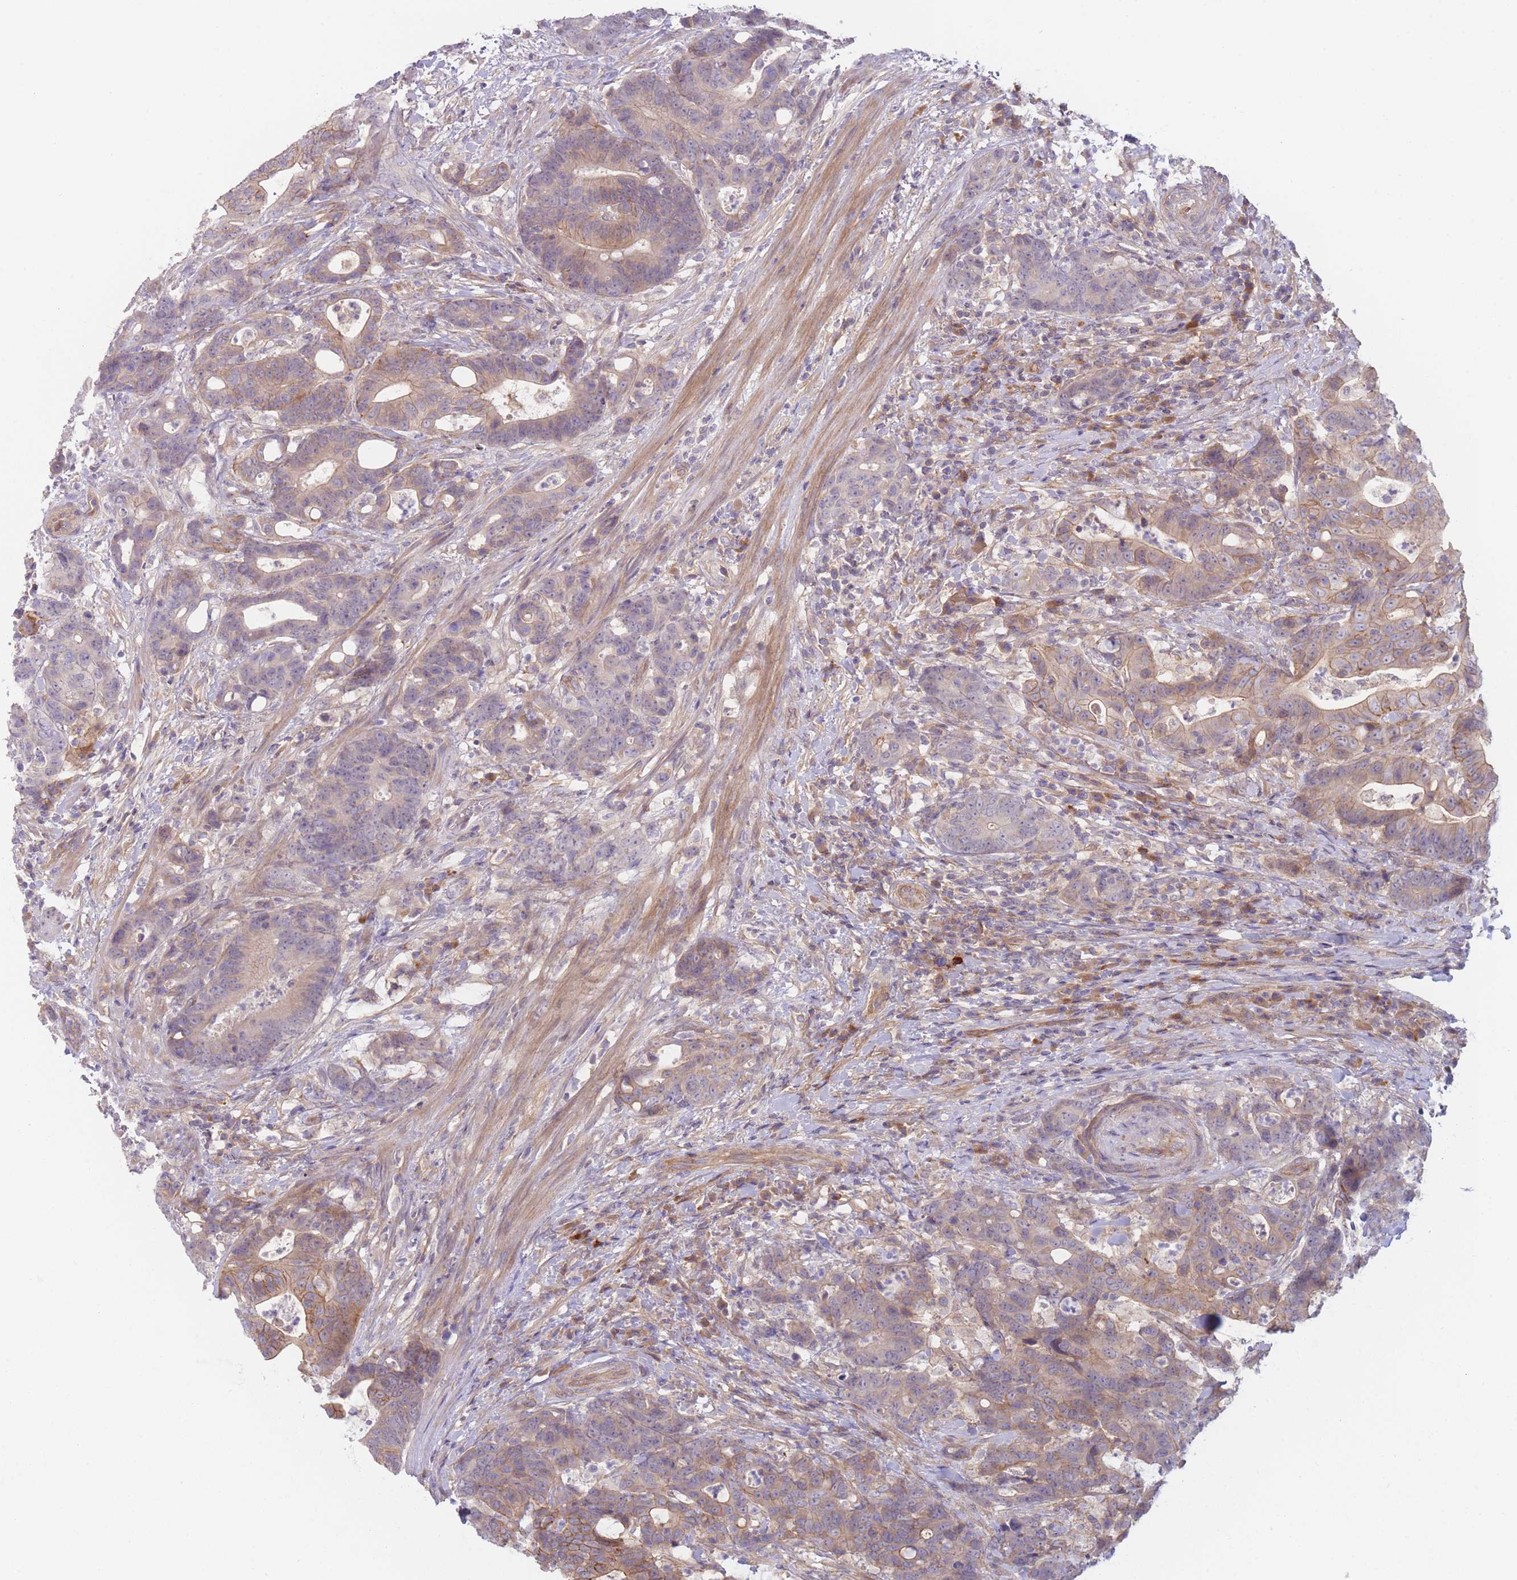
{"staining": {"intensity": "moderate", "quantity": "25%-75%", "location": "cytoplasmic/membranous"}, "tissue": "colorectal cancer", "cell_type": "Tumor cells", "image_type": "cancer", "snomed": [{"axis": "morphology", "description": "Adenocarcinoma, NOS"}, {"axis": "topography", "description": "Colon"}], "caption": "Moderate cytoplasmic/membranous protein staining is seen in about 25%-75% of tumor cells in colorectal cancer (adenocarcinoma).", "gene": "WDR93", "patient": {"sex": "female", "age": 82}}